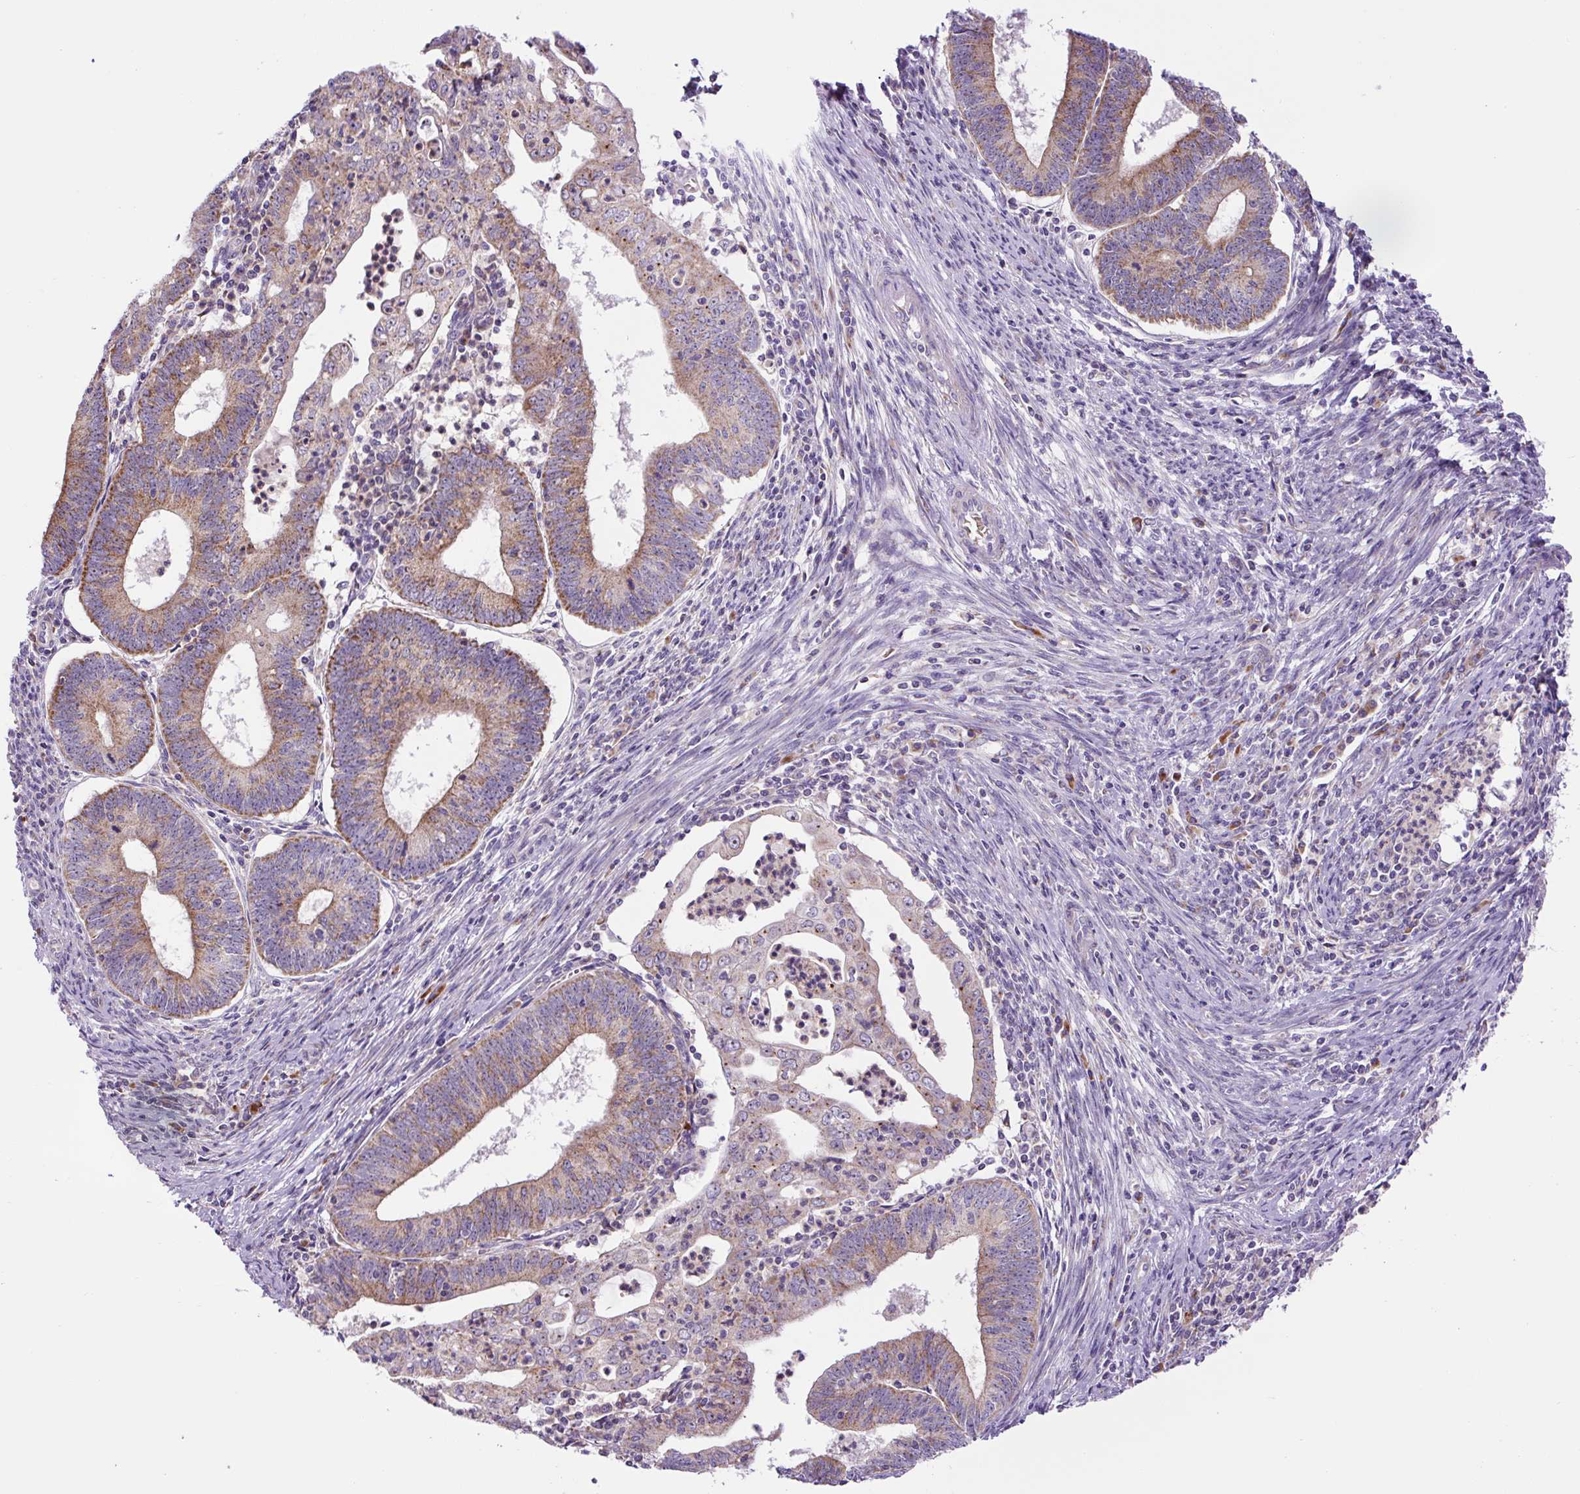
{"staining": {"intensity": "moderate", "quantity": ">75%", "location": "cytoplasmic/membranous"}, "tissue": "endometrial cancer", "cell_type": "Tumor cells", "image_type": "cancer", "snomed": [{"axis": "morphology", "description": "Adenocarcinoma, NOS"}, {"axis": "topography", "description": "Endometrium"}], "caption": "Immunohistochemical staining of endometrial cancer exhibits medium levels of moderate cytoplasmic/membranous expression in about >75% of tumor cells.", "gene": "ZNF596", "patient": {"sex": "female", "age": 60}}